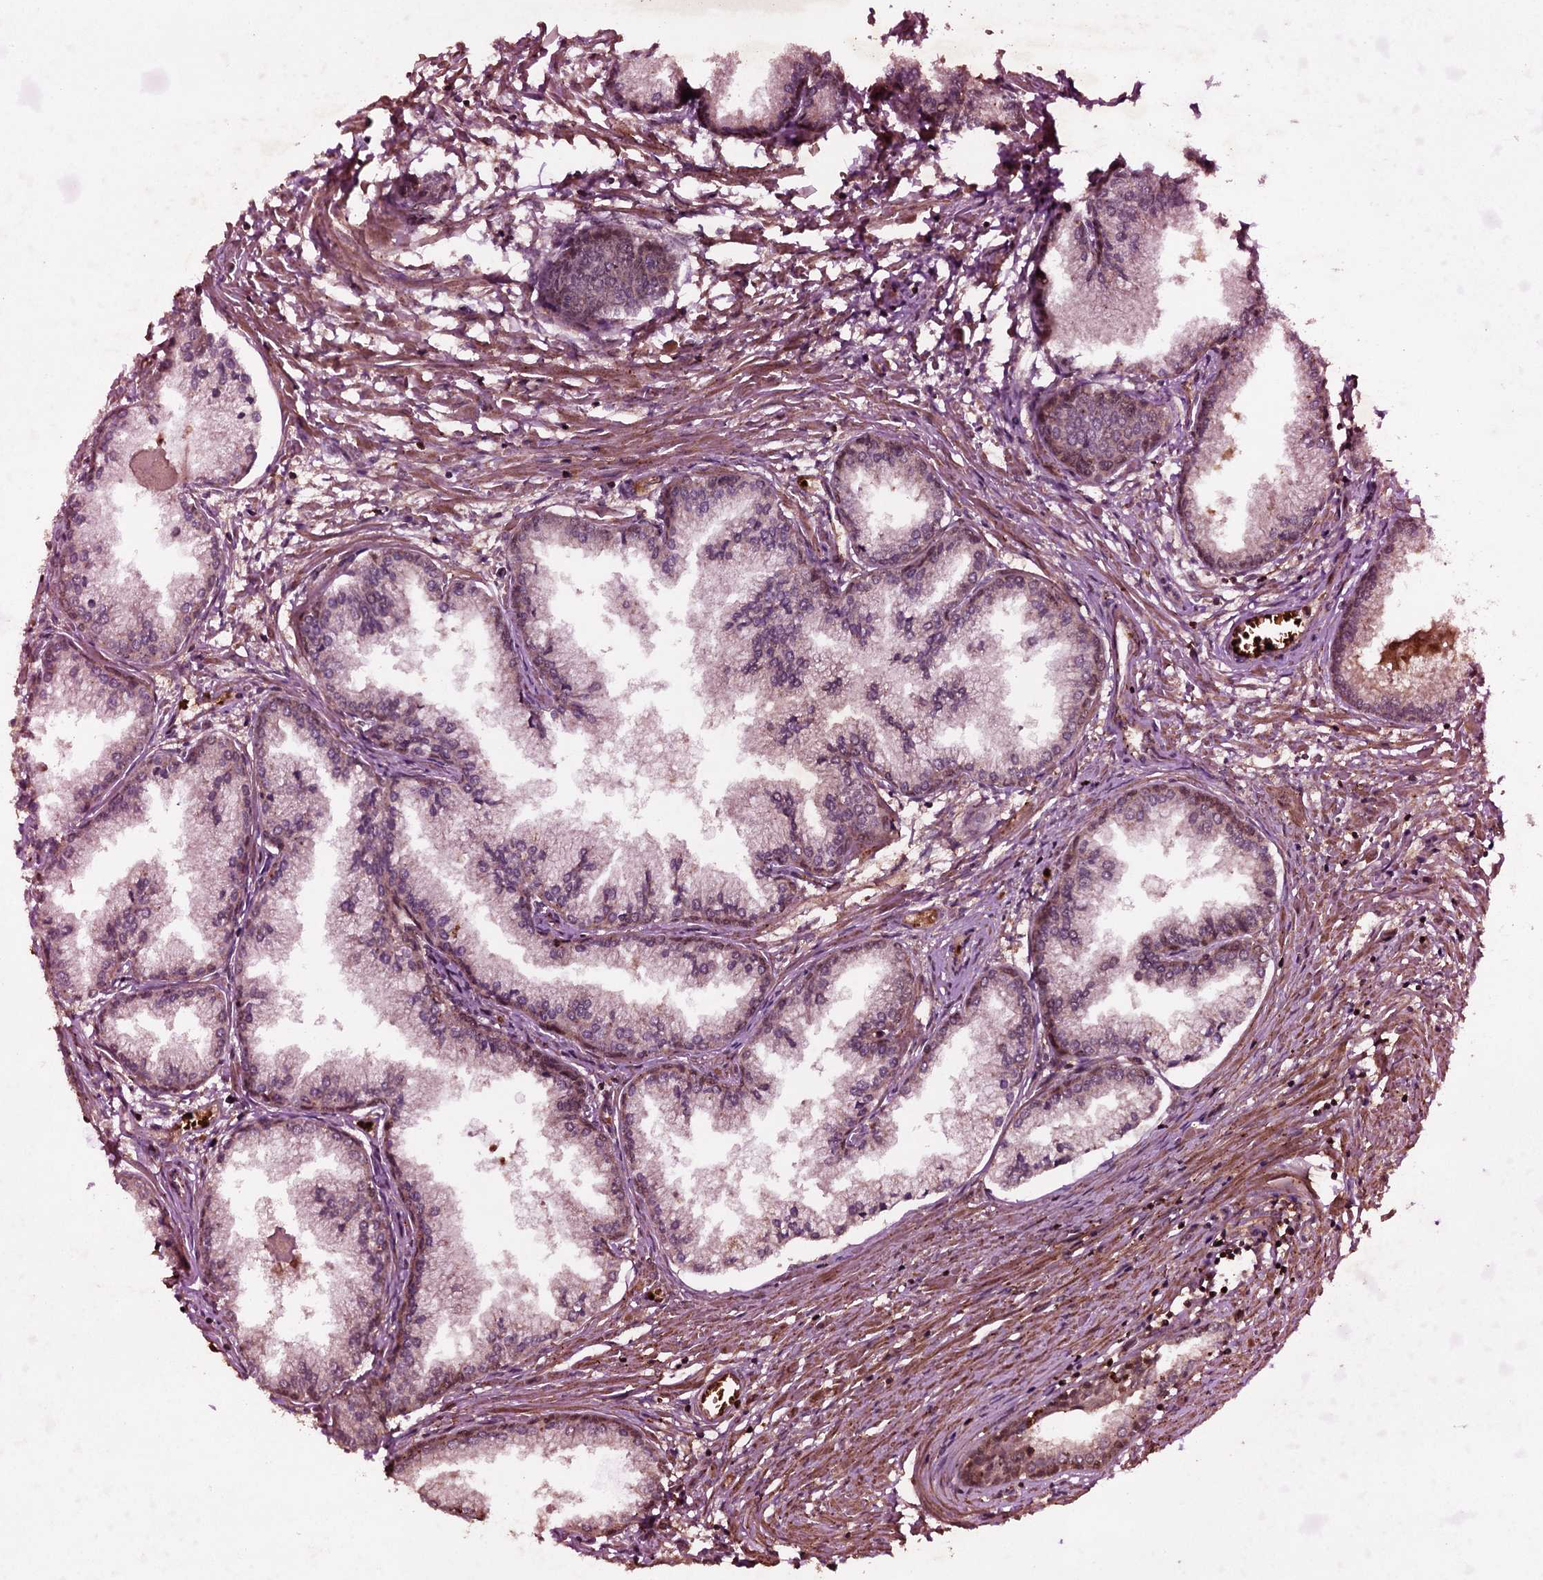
{"staining": {"intensity": "weak", "quantity": "<25%", "location": "nuclear"}, "tissue": "prostate cancer", "cell_type": "Tumor cells", "image_type": "cancer", "snomed": [{"axis": "morphology", "description": "Adenocarcinoma, High grade"}, {"axis": "topography", "description": "Prostate"}], "caption": "The immunohistochemistry (IHC) photomicrograph has no significant expression in tumor cells of adenocarcinoma (high-grade) (prostate) tissue.", "gene": "ADGRG3", "patient": {"sex": "male", "age": 68}}